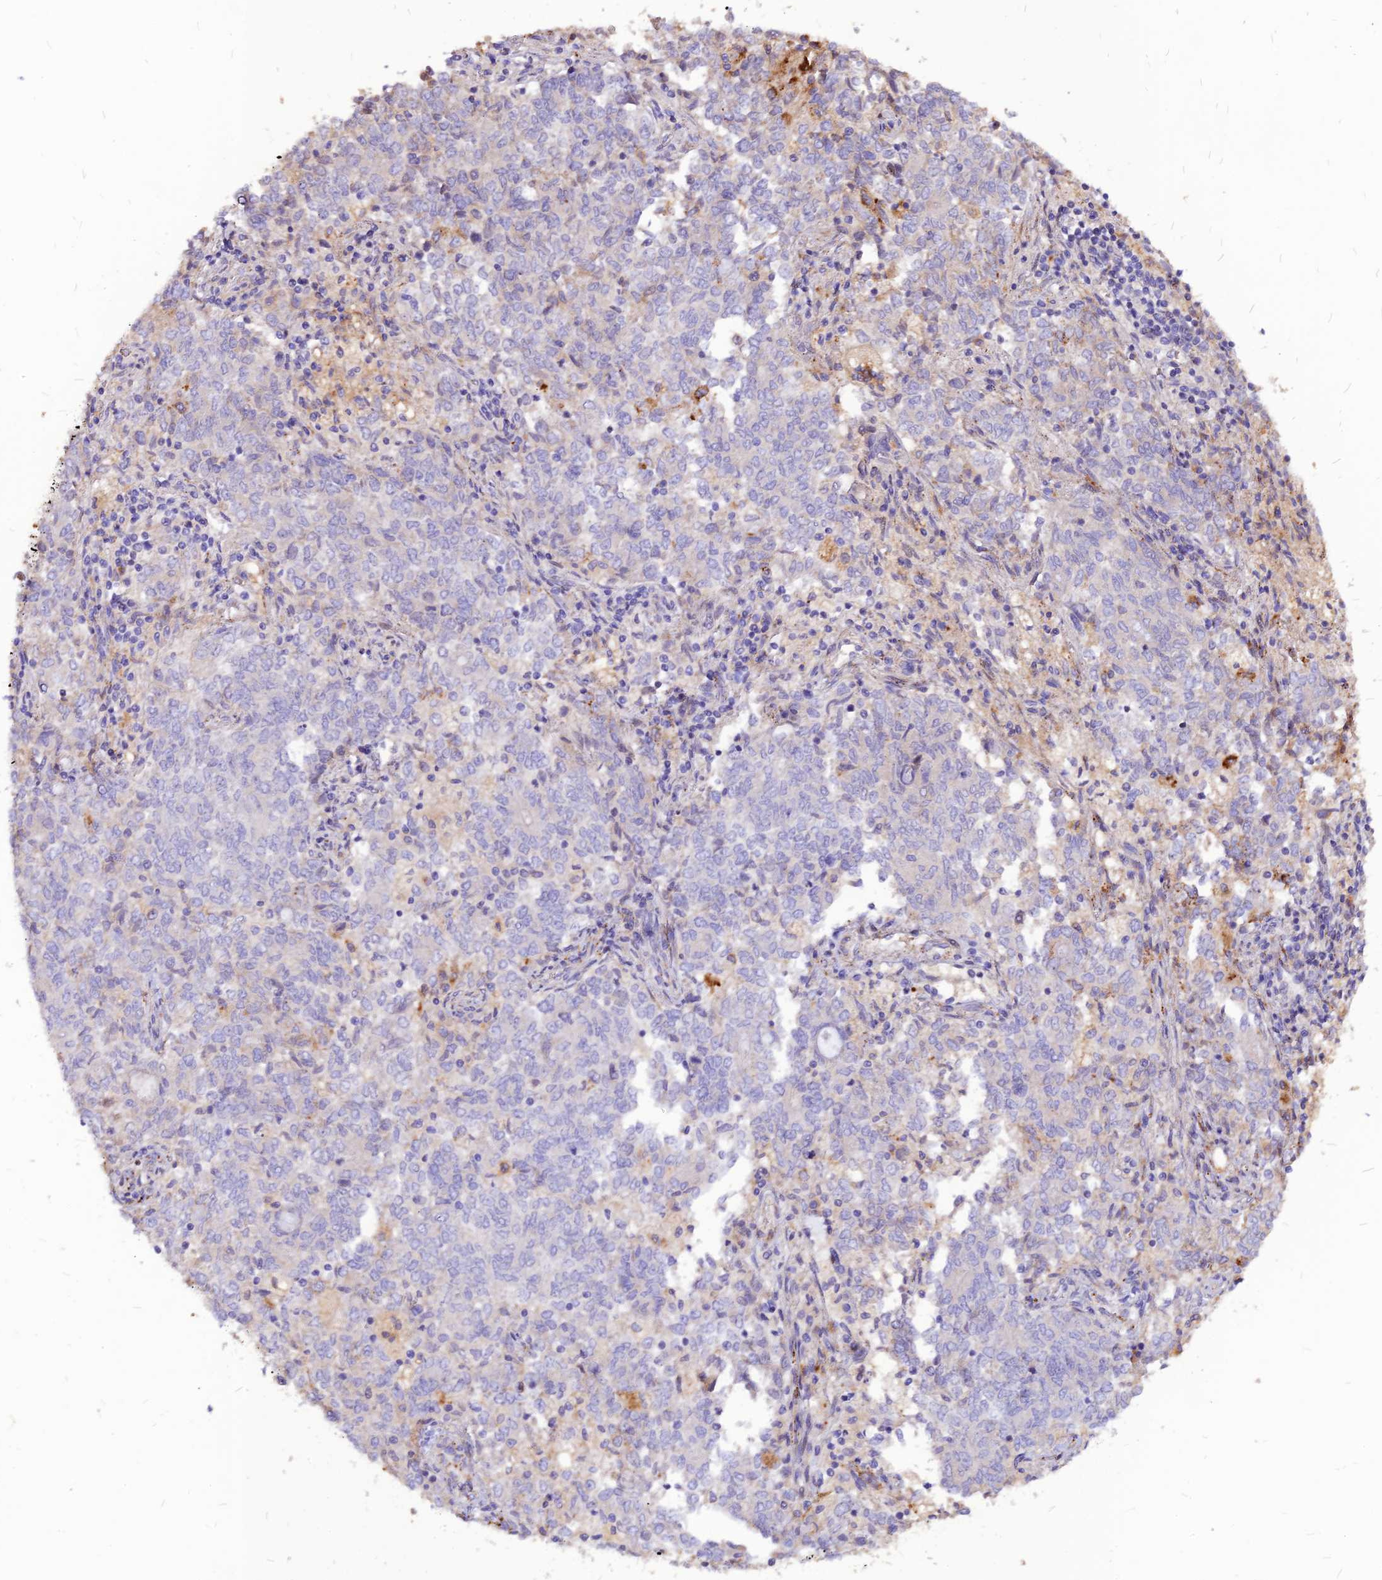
{"staining": {"intensity": "negative", "quantity": "none", "location": "none"}, "tissue": "endometrial cancer", "cell_type": "Tumor cells", "image_type": "cancer", "snomed": [{"axis": "morphology", "description": "Adenocarcinoma, NOS"}, {"axis": "topography", "description": "Endometrium"}], "caption": "DAB (3,3'-diaminobenzidine) immunohistochemical staining of endometrial adenocarcinoma demonstrates no significant expression in tumor cells.", "gene": "RIMOC1", "patient": {"sex": "female", "age": 80}}